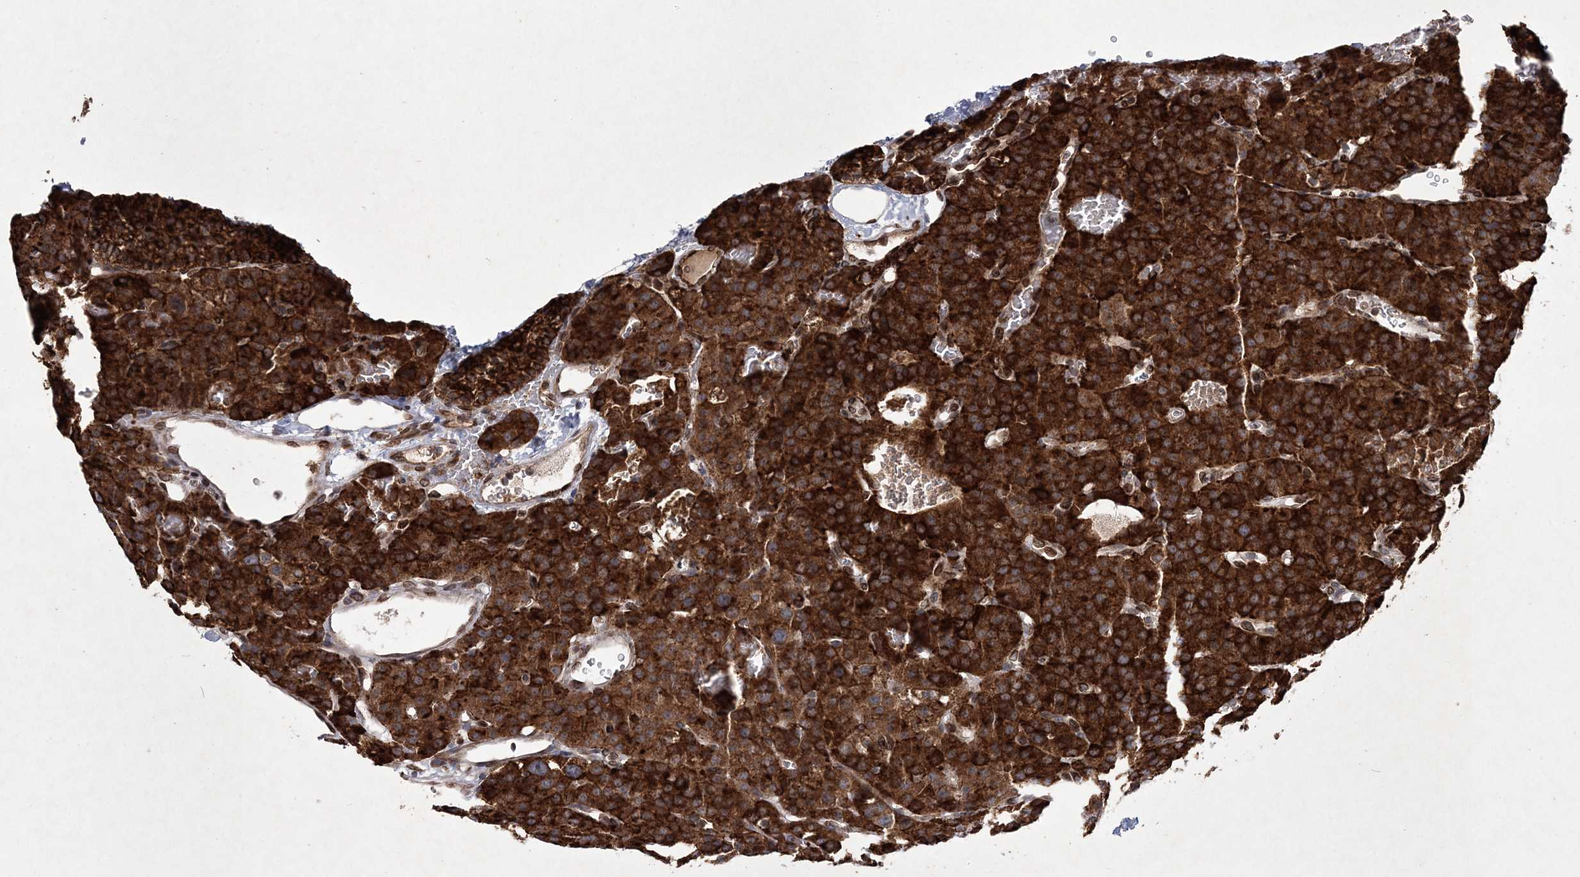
{"staining": {"intensity": "strong", "quantity": ">75%", "location": "cytoplasmic/membranous"}, "tissue": "parathyroid gland", "cell_type": "Glandular cells", "image_type": "normal", "snomed": [{"axis": "morphology", "description": "Normal tissue, NOS"}, {"axis": "morphology", "description": "Adenoma, NOS"}, {"axis": "topography", "description": "Parathyroid gland"}], "caption": "Strong cytoplasmic/membranous protein positivity is present in approximately >75% of glandular cells in parathyroid gland. The protein is shown in brown color, while the nuclei are stained blue.", "gene": "DNAJC27", "patient": {"sex": "female", "age": 81}}